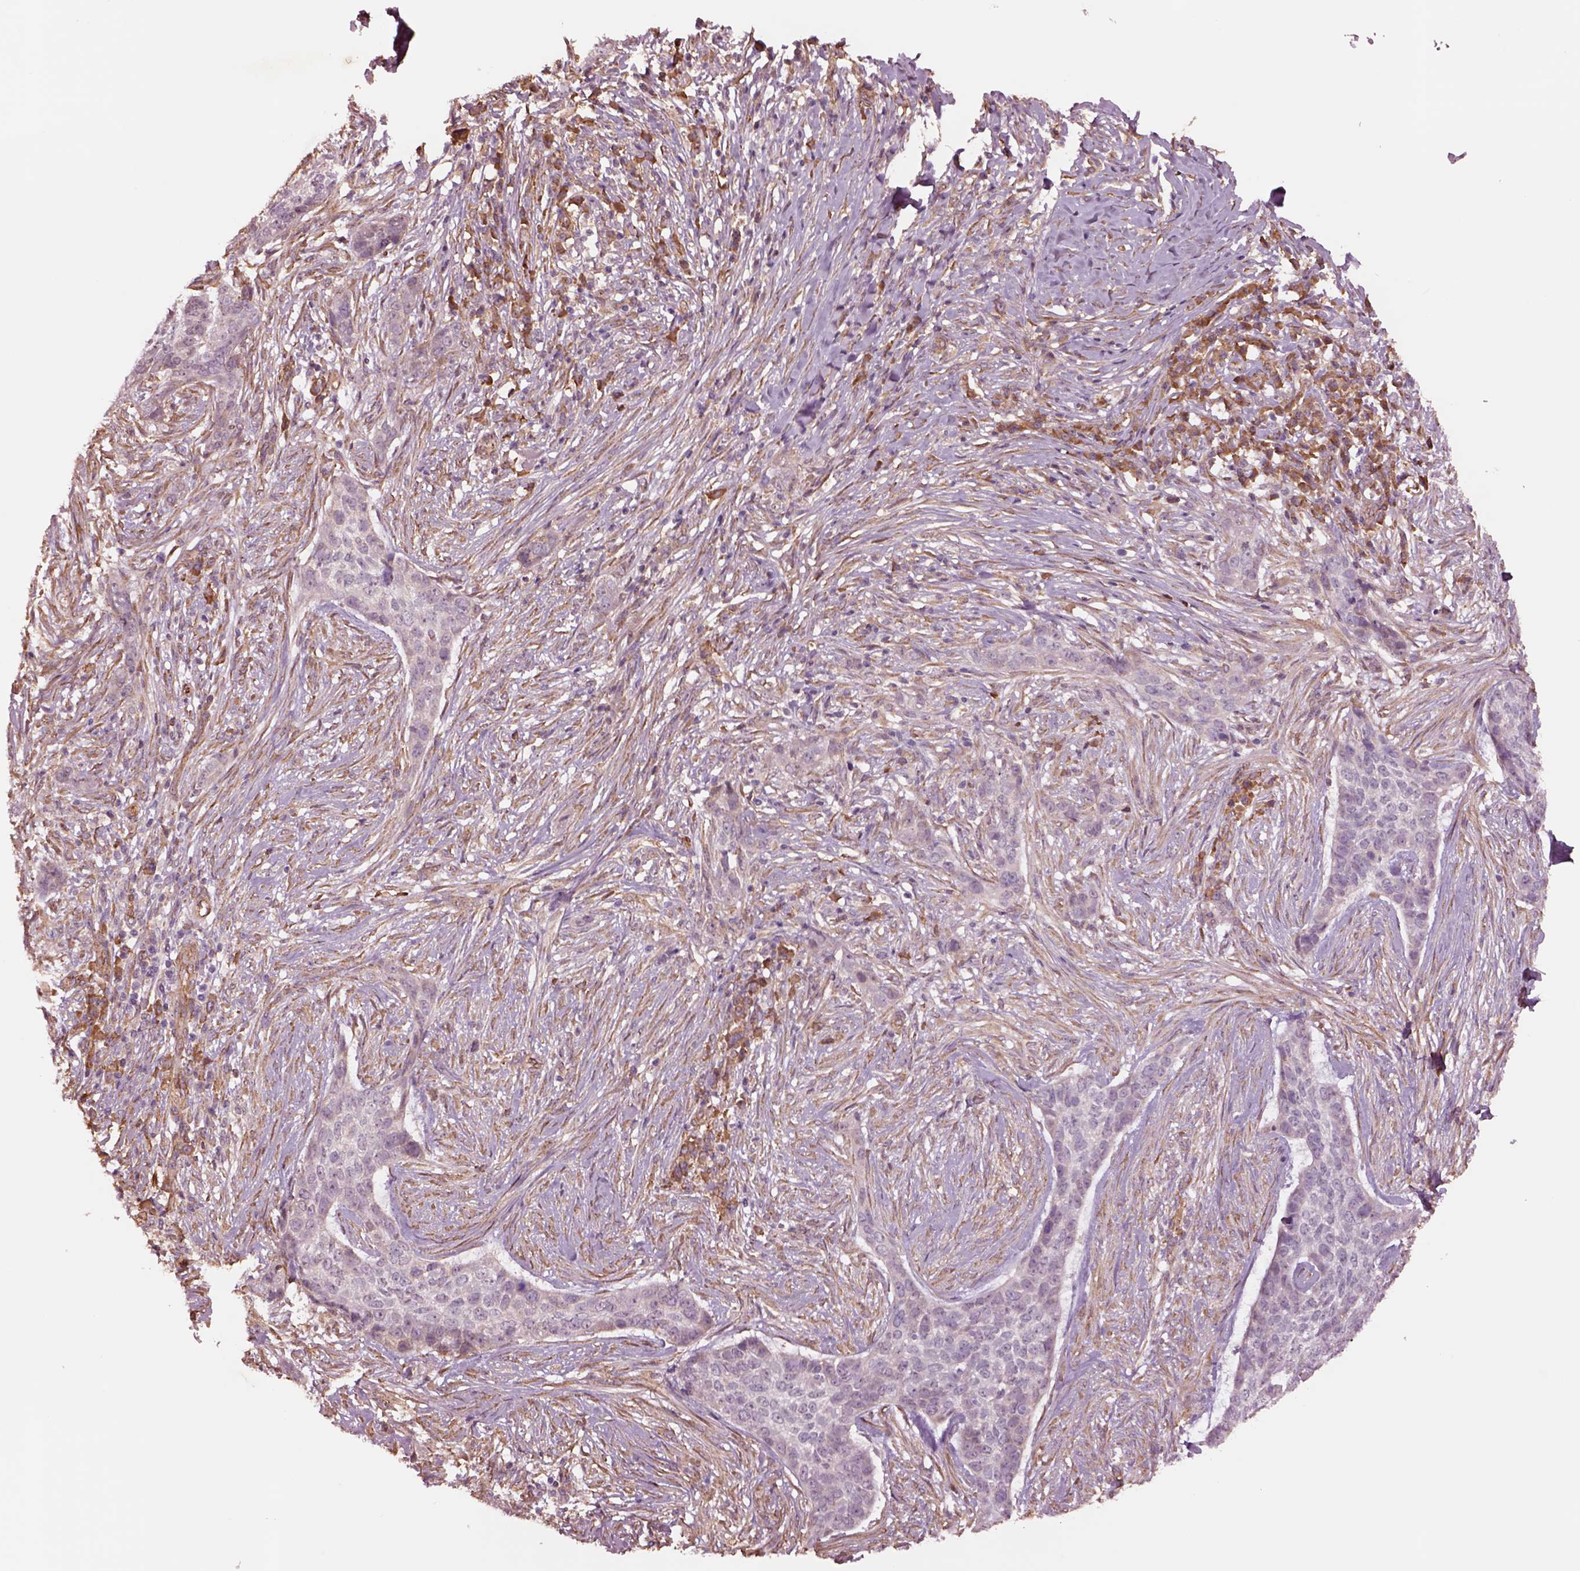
{"staining": {"intensity": "negative", "quantity": "none", "location": "none"}, "tissue": "skin cancer", "cell_type": "Tumor cells", "image_type": "cancer", "snomed": [{"axis": "morphology", "description": "Basal cell carcinoma"}, {"axis": "topography", "description": "Skin"}], "caption": "Tumor cells are negative for brown protein staining in basal cell carcinoma (skin).", "gene": "HTR1B", "patient": {"sex": "female", "age": 69}}